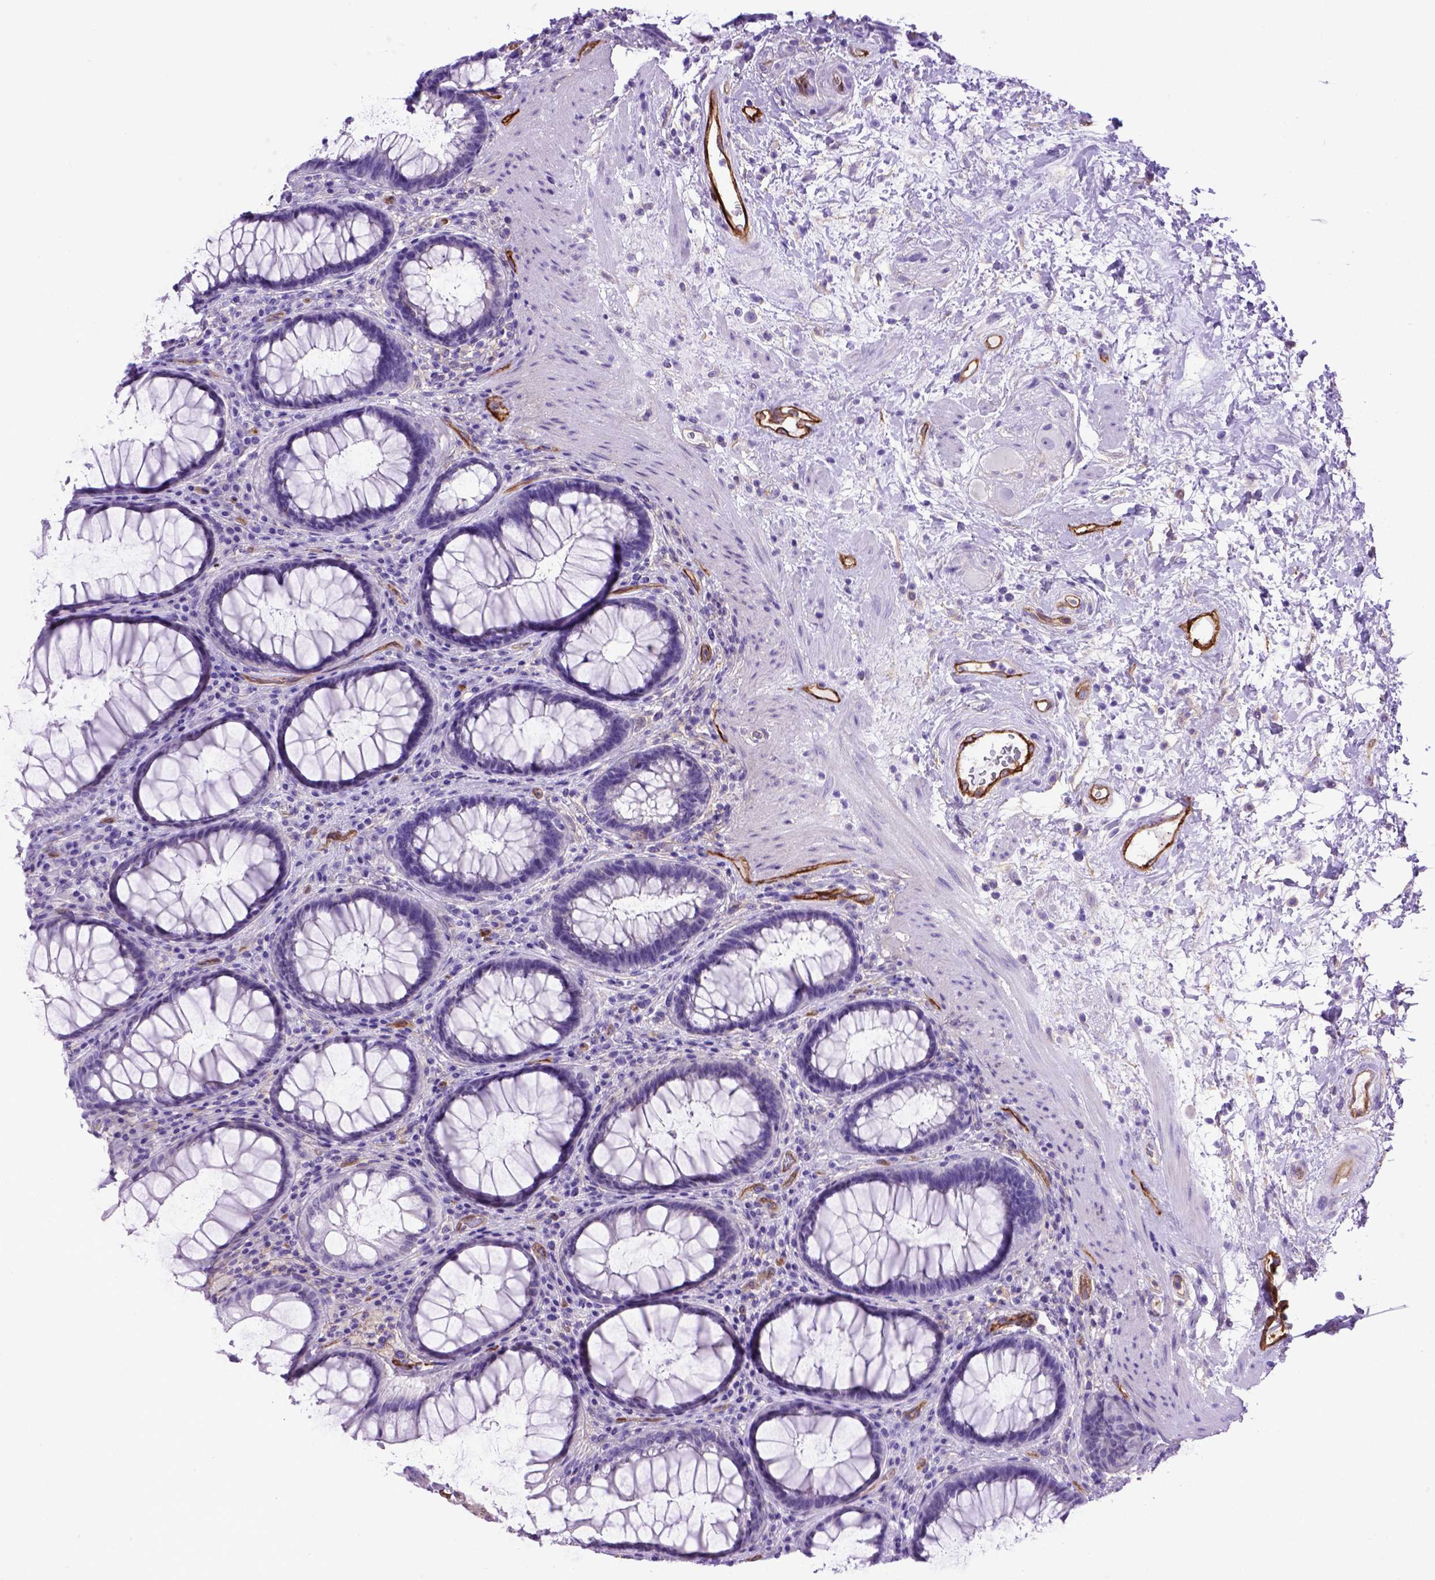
{"staining": {"intensity": "negative", "quantity": "none", "location": "none"}, "tissue": "rectum", "cell_type": "Glandular cells", "image_type": "normal", "snomed": [{"axis": "morphology", "description": "Normal tissue, NOS"}, {"axis": "topography", "description": "Rectum"}], "caption": "Immunohistochemistry (IHC) image of unremarkable rectum stained for a protein (brown), which demonstrates no expression in glandular cells.", "gene": "ENG", "patient": {"sex": "male", "age": 72}}